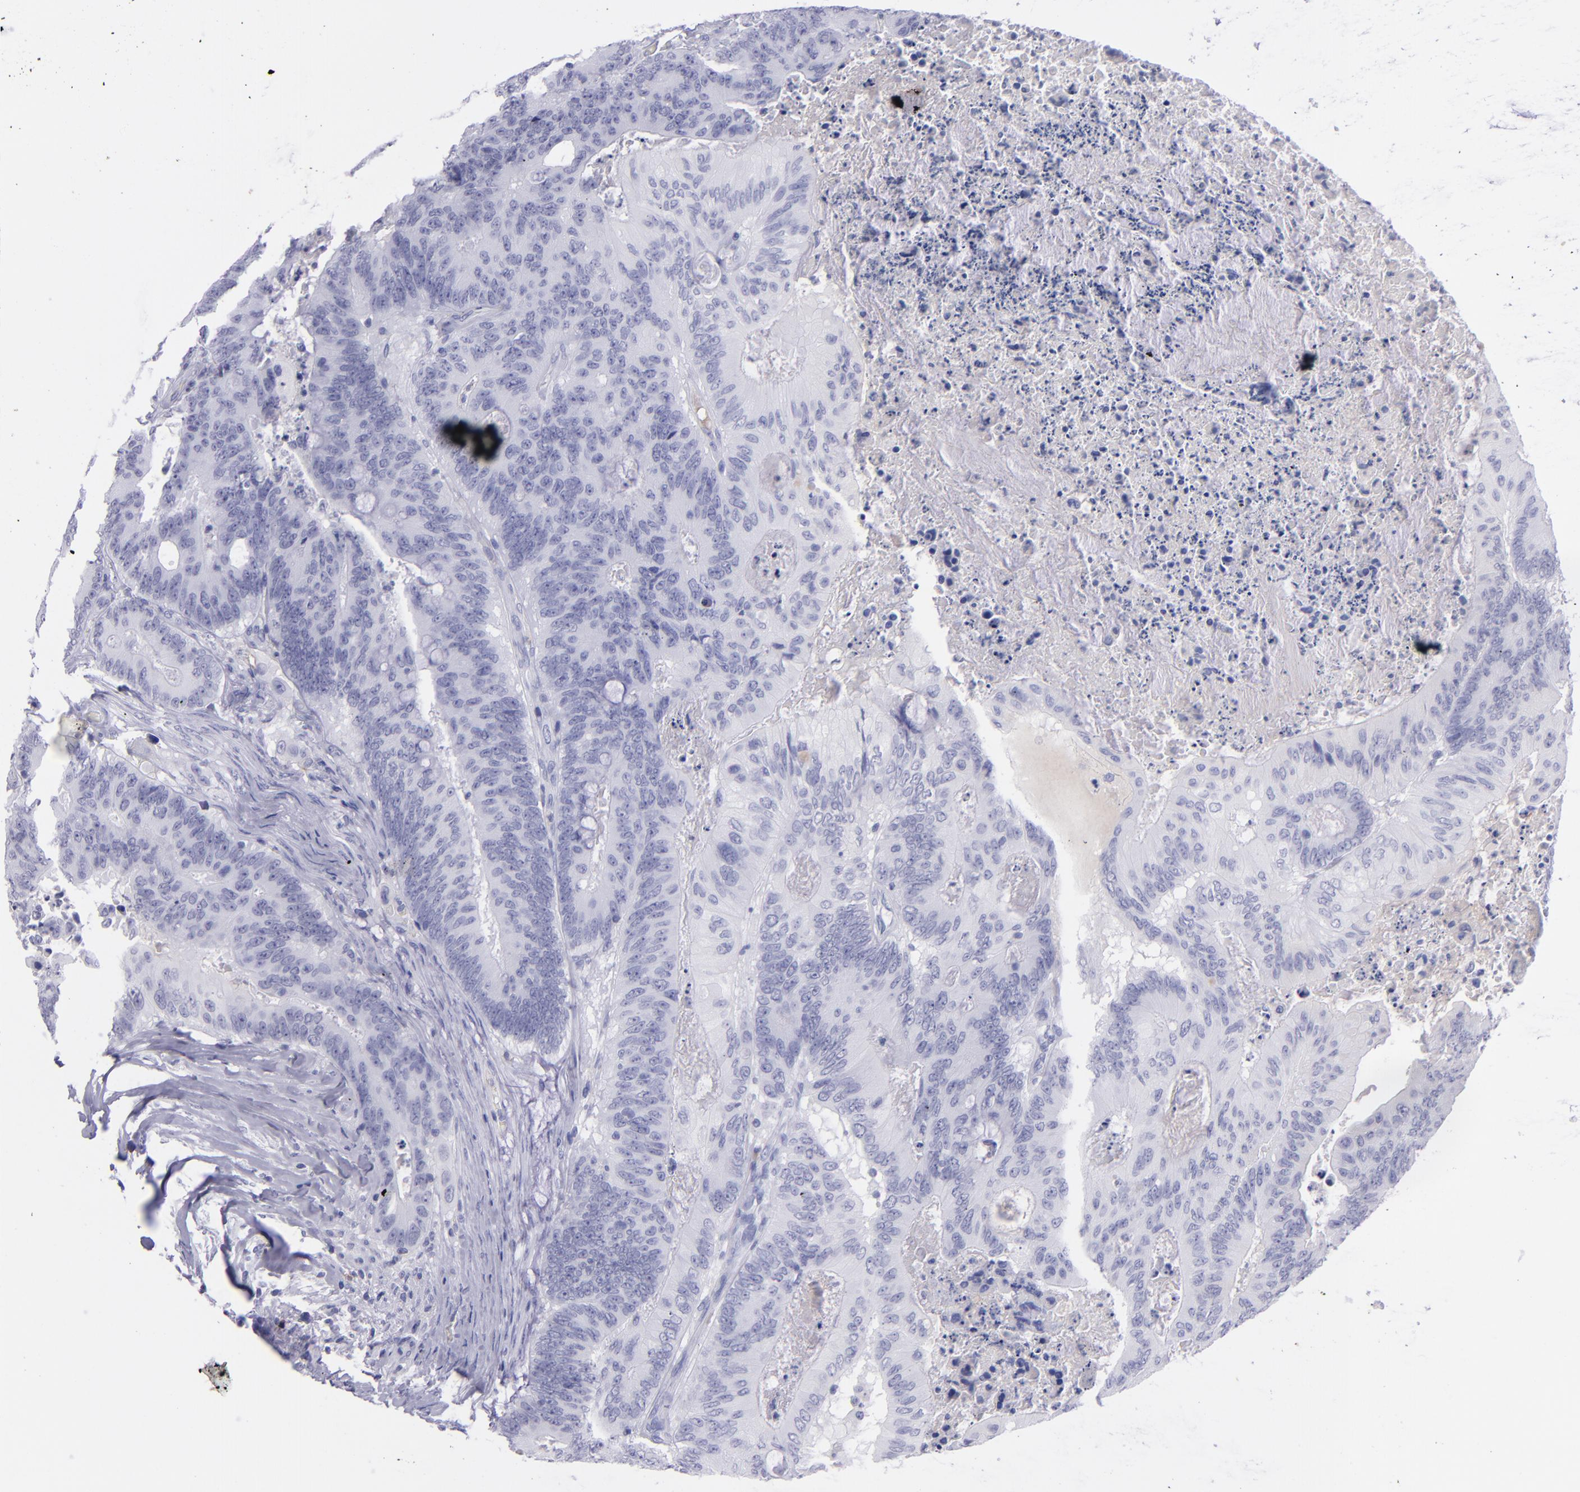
{"staining": {"intensity": "negative", "quantity": "none", "location": "none"}, "tissue": "colorectal cancer", "cell_type": "Tumor cells", "image_type": "cancer", "snomed": [{"axis": "morphology", "description": "Adenocarcinoma, NOS"}, {"axis": "topography", "description": "Colon"}], "caption": "IHC histopathology image of neoplastic tissue: human colorectal adenocarcinoma stained with DAB demonstrates no significant protein staining in tumor cells. (Stains: DAB (3,3'-diaminobenzidine) immunohistochemistry with hematoxylin counter stain, Microscopy: brightfield microscopy at high magnification).", "gene": "CD37", "patient": {"sex": "male", "age": 65}}